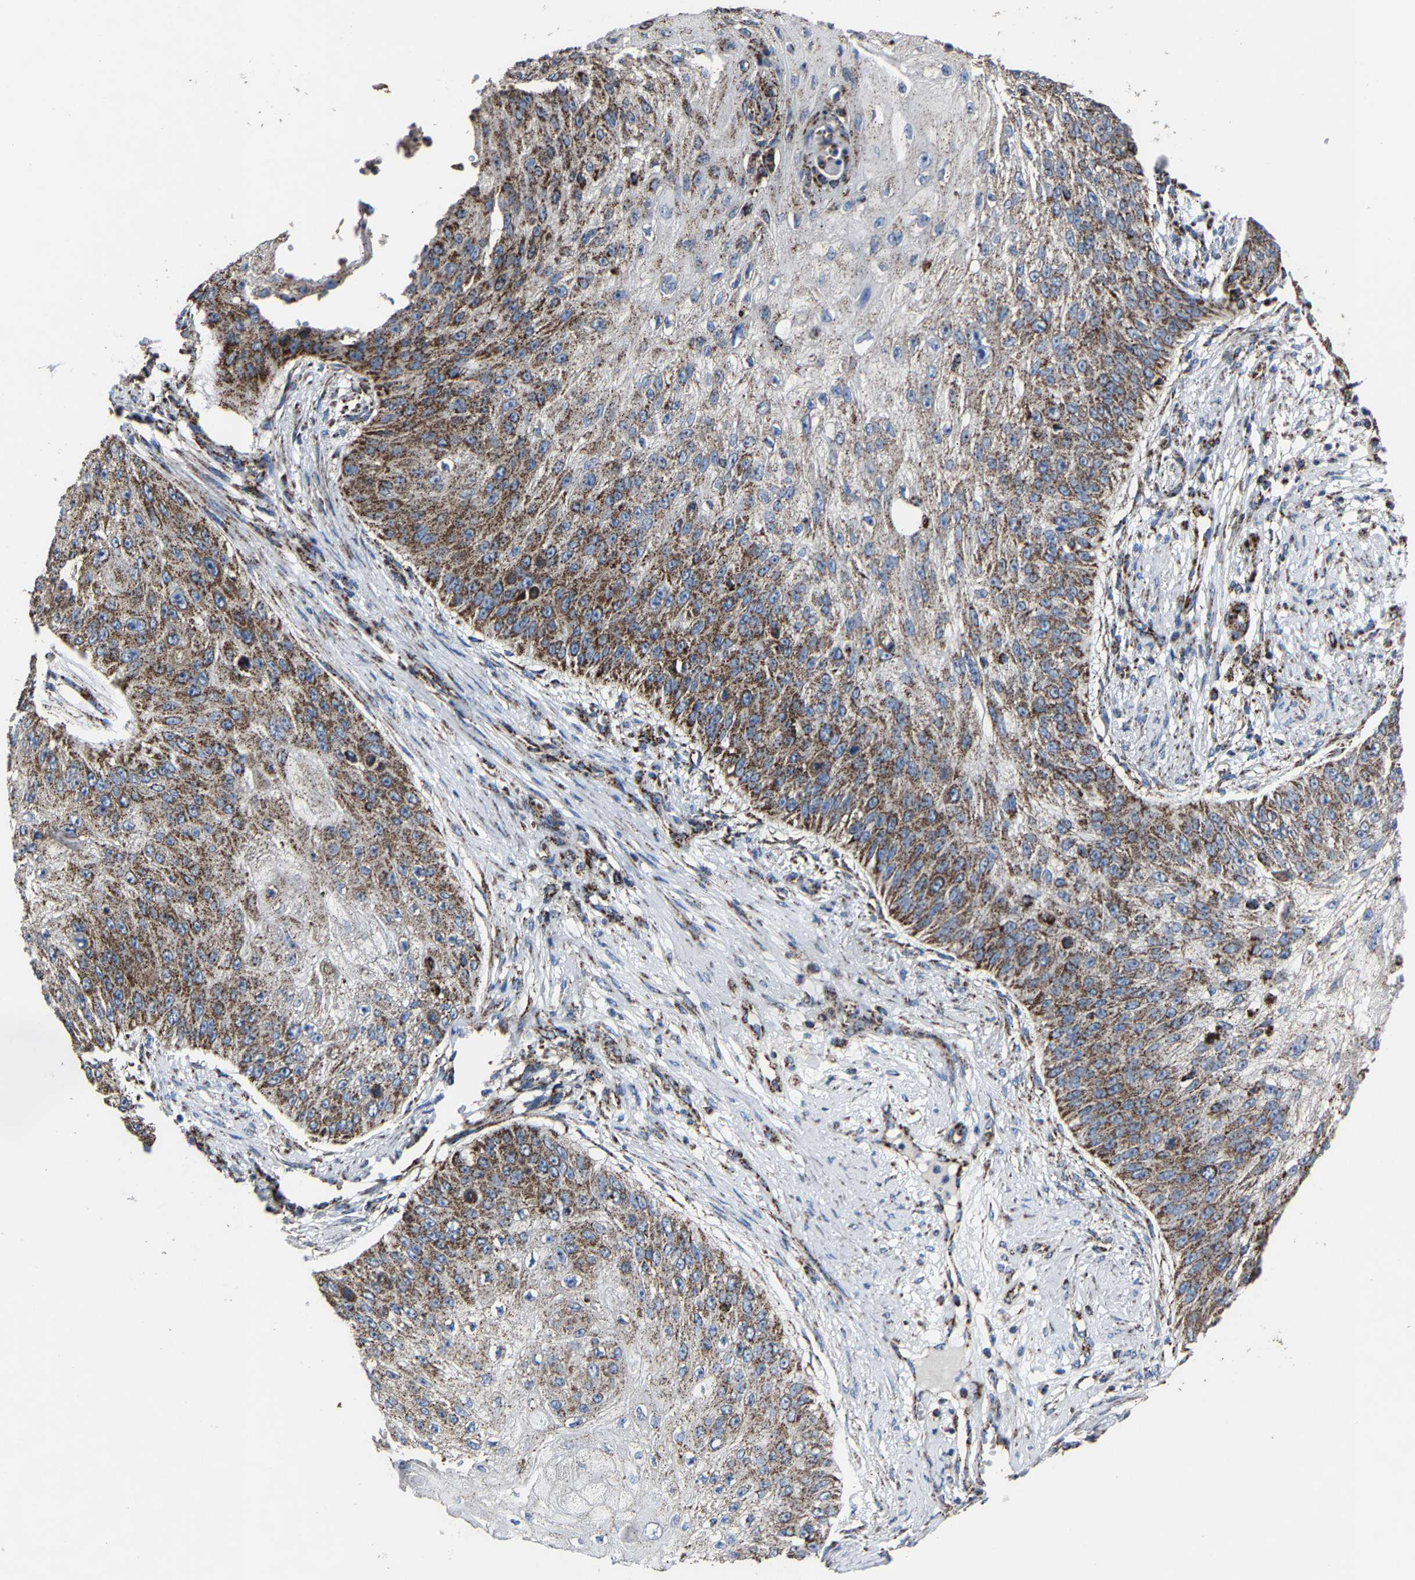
{"staining": {"intensity": "moderate", "quantity": ">75%", "location": "cytoplasmic/membranous"}, "tissue": "skin cancer", "cell_type": "Tumor cells", "image_type": "cancer", "snomed": [{"axis": "morphology", "description": "Squamous cell carcinoma, NOS"}, {"axis": "topography", "description": "Skin"}], "caption": "Skin cancer stained with immunohistochemistry (IHC) reveals moderate cytoplasmic/membranous expression in approximately >75% of tumor cells.", "gene": "NDUFV3", "patient": {"sex": "female", "age": 80}}